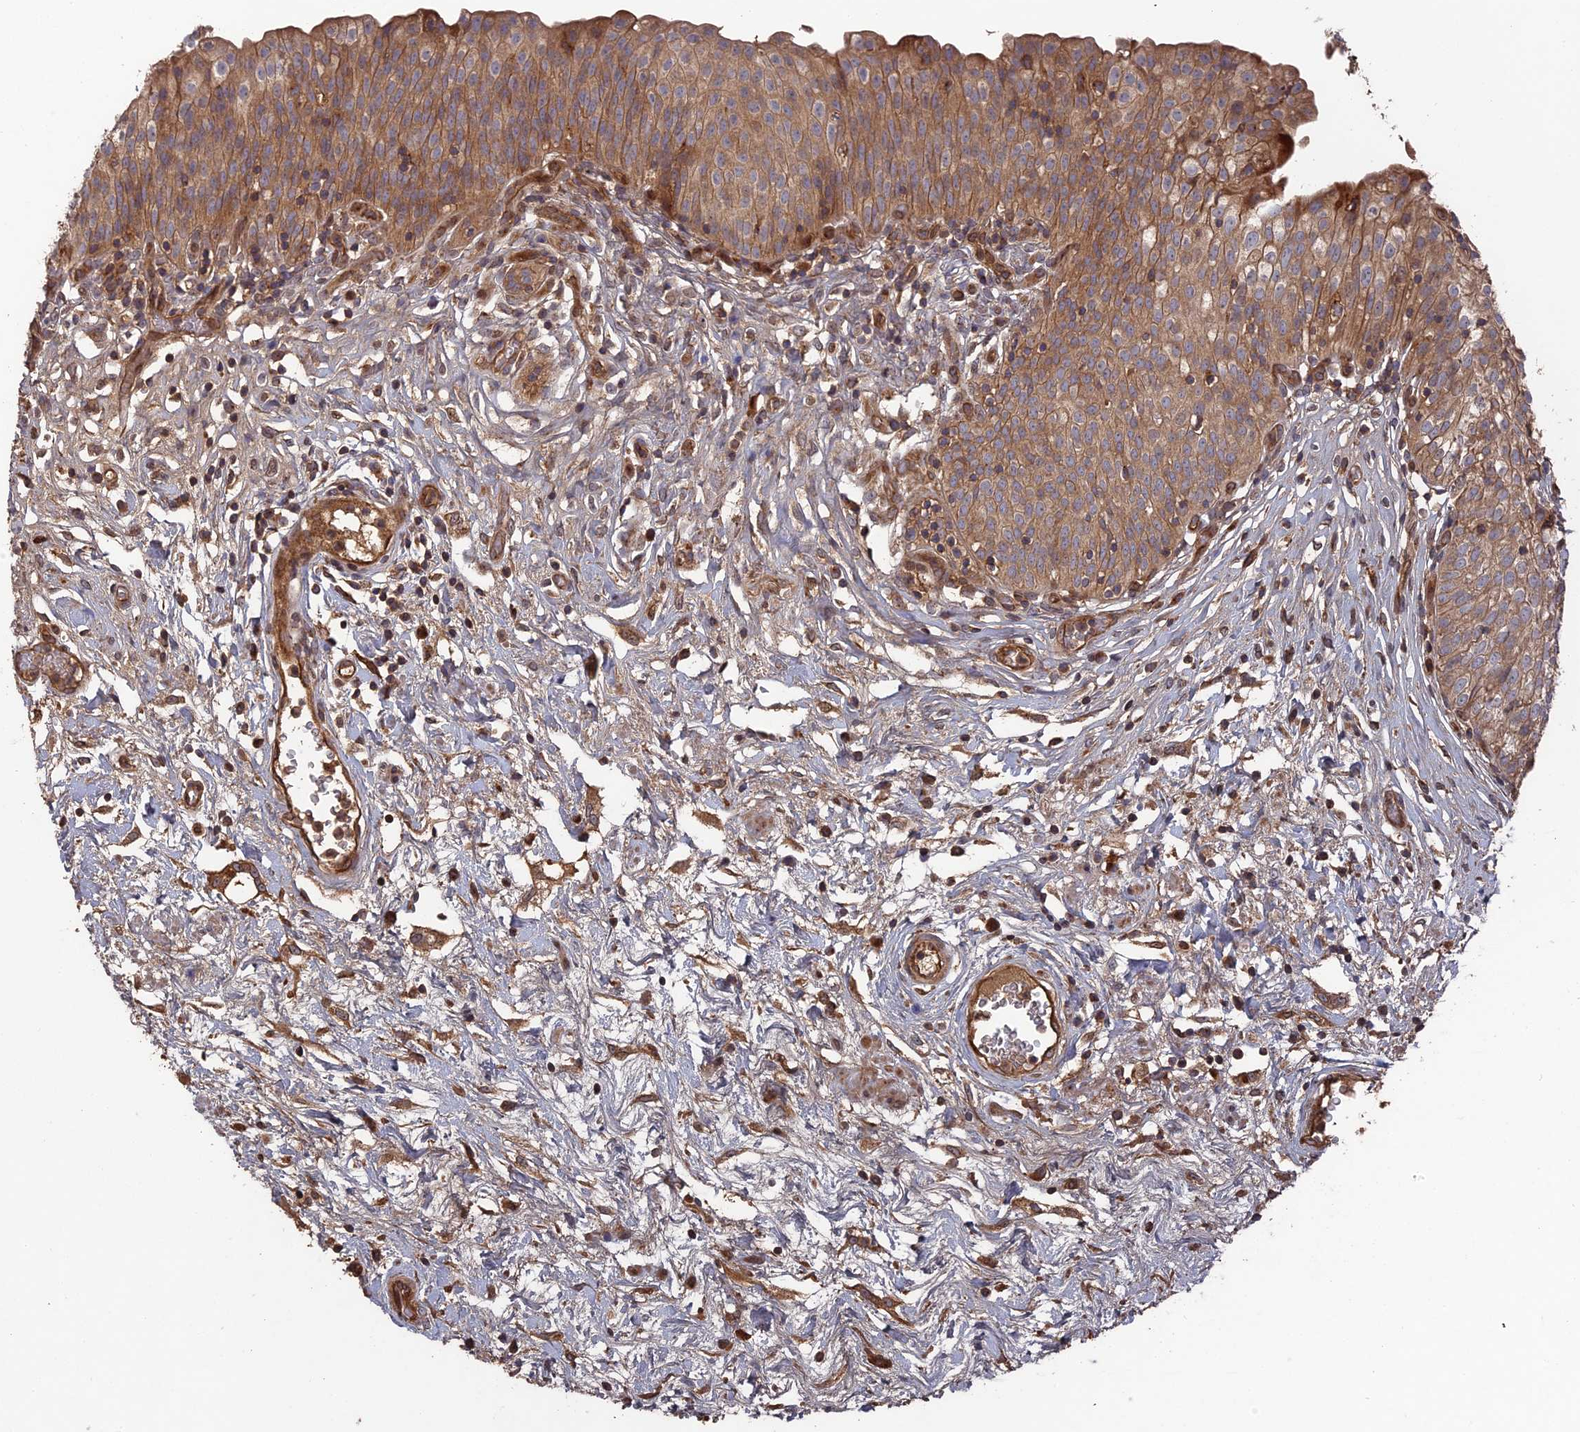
{"staining": {"intensity": "moderate", "quantity": ">75%", "location": "cytoplasmic/membranous"}, "tissue": "urinary bladder", "cell_type": "Urothelial cells", "image_type": "normal", "snomed": [{"axis": "morphology", "description": "Normal tissue, NOS"}, {"axis": "topography", "description": "Urinary bladder"}], "caption": "Immunohistochemistry histopathology image of benign urinary bladder stained for a protein (brown), which demonstrates medium levels of moderate cytoplasmic/membranous expression in approximately >75% of urothelial cells.", "gene": "DEF8", "patient": {"sex": "male", "age": 55}}